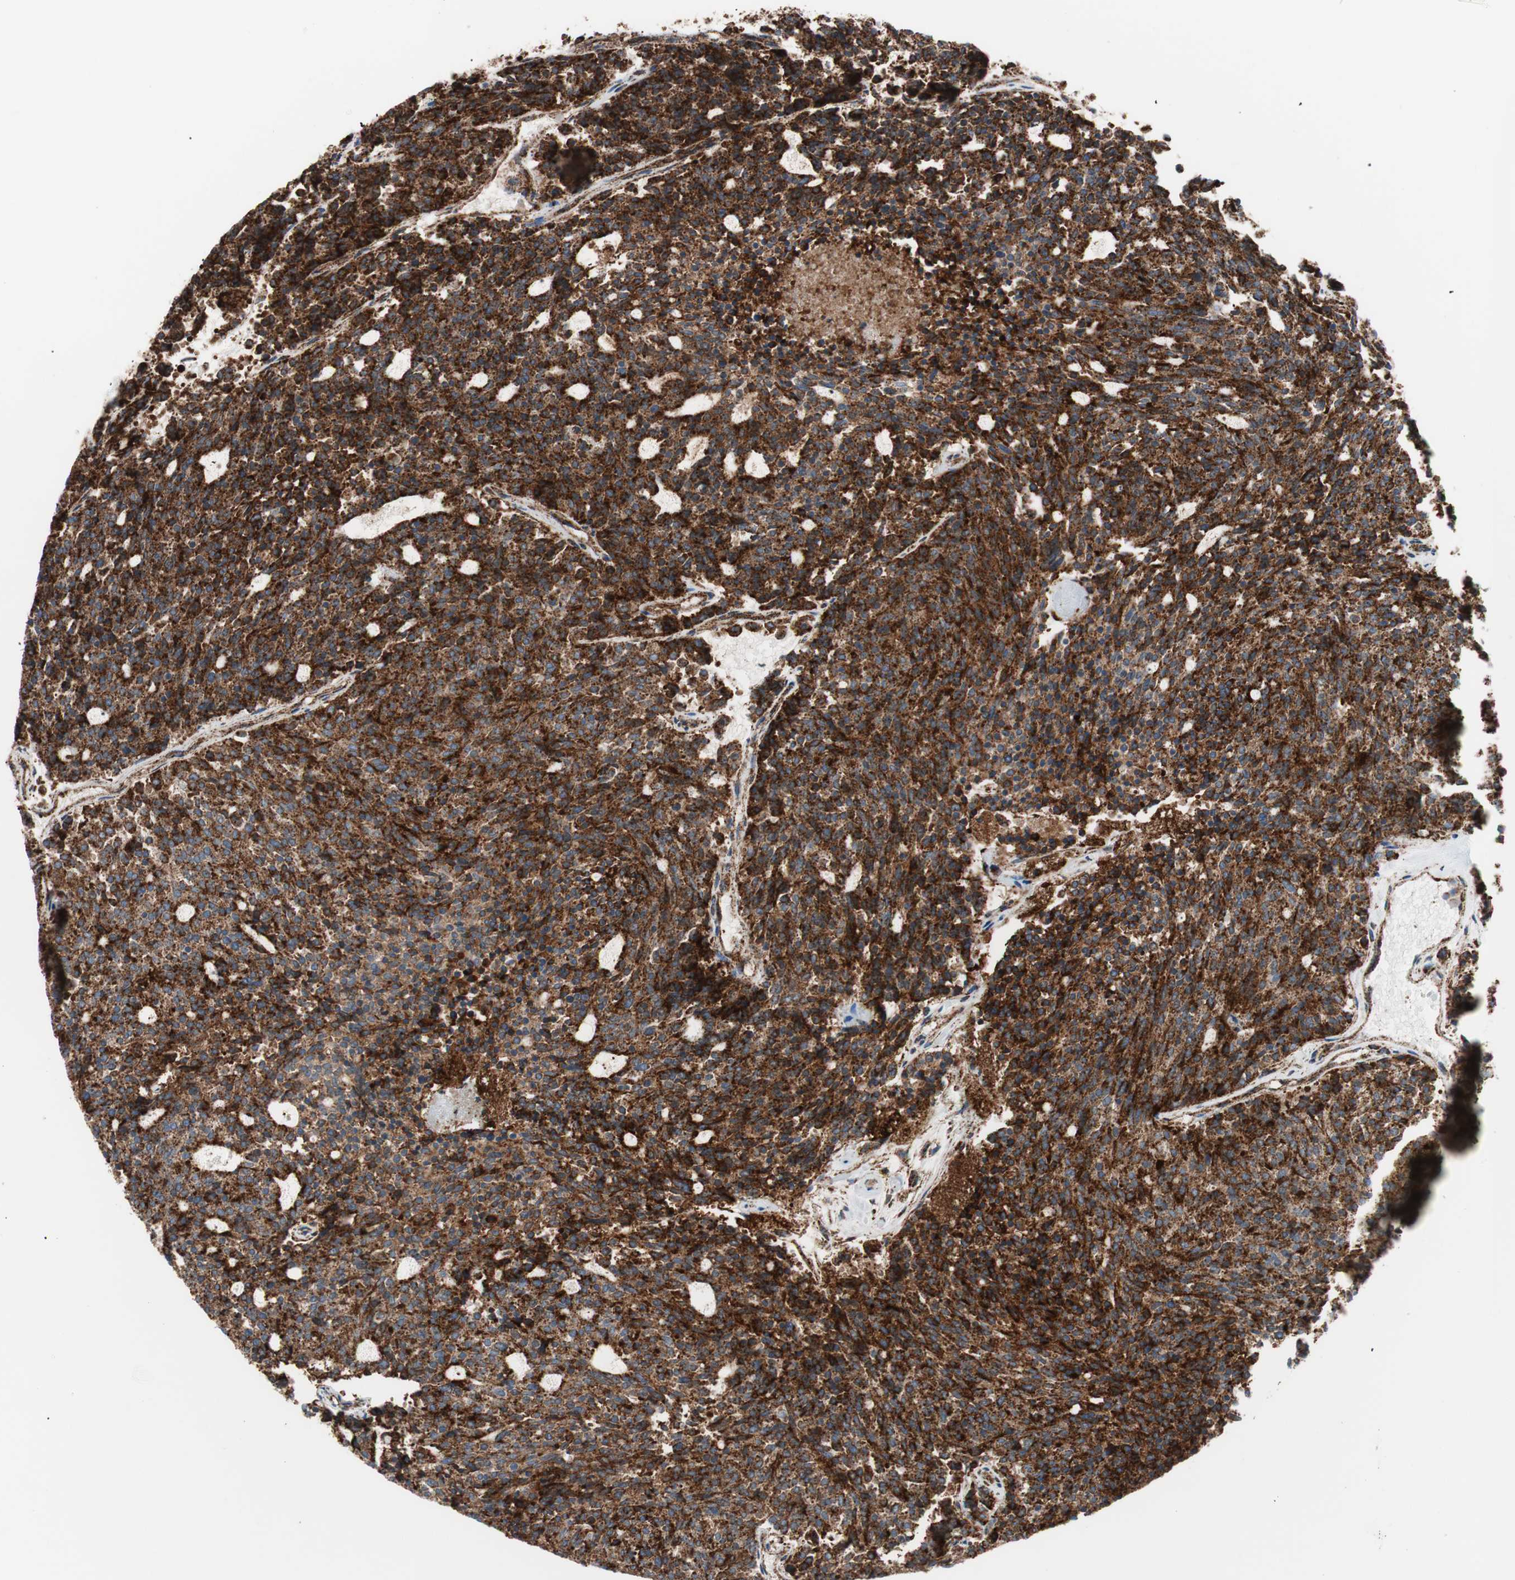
{"staining": {"intensity": "strong", "quantity": ">75%", "location": "cytoplasmic/membranous"}, "tissue": "carcinoid", "cell_type": "Tumor cells", "image_type": "cancer", "snomed": [{"axis": "morphology", "description": "Carcinoid, malignant, NOS"}, {"axis": "topography", "description": "Pancreas"}], "caption": "Strong cytoplasmic/membranous positivity is seen in approximately >75% of tumor cells in carcinoid (malignant).", "gene": "LAMP1", "patient": {"sex": "female", "age": 54}}